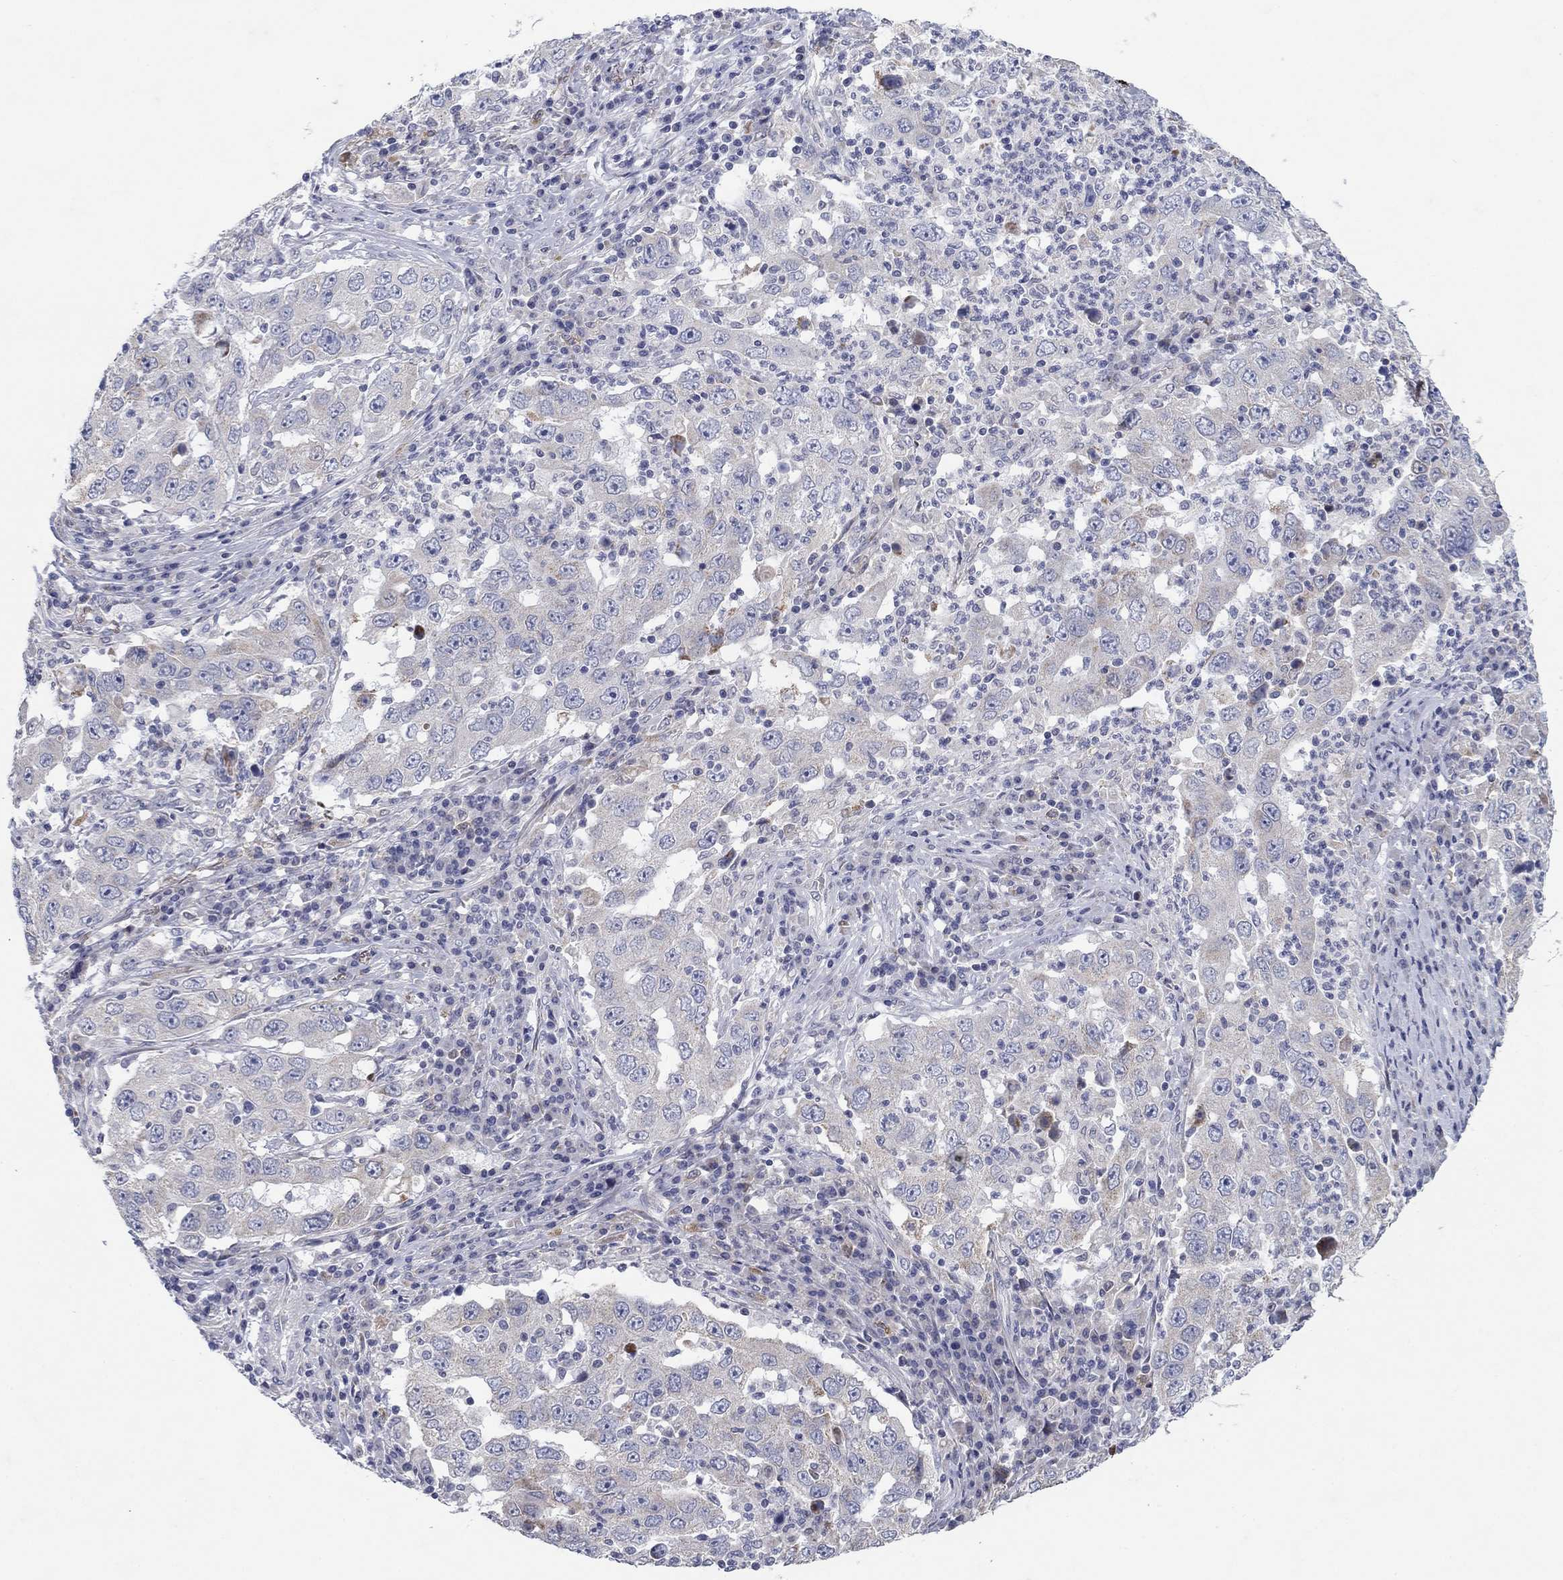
{"staining": {"intensity": "negative", "quantity": "none", "location": "none"}, "tissue": "lung cancer", "cell_type": "Tumor cells", "image_type": "cancer", "snomed": [{"axis": "morphology", "description": "Adenocarcinoma, NOS"}, {"axis": "topography", "description": "Lung"}], "caption": "The immunohistochemistry (IHC) photomicrograph has no significant positivity in tumor cells of adenocarcinoma (lung) tissue. (Immunohistochemistry, brightfield microscopy, high magnification).", "gene": "PTGDS", "patient": {"sex": "male", "age": 73}}